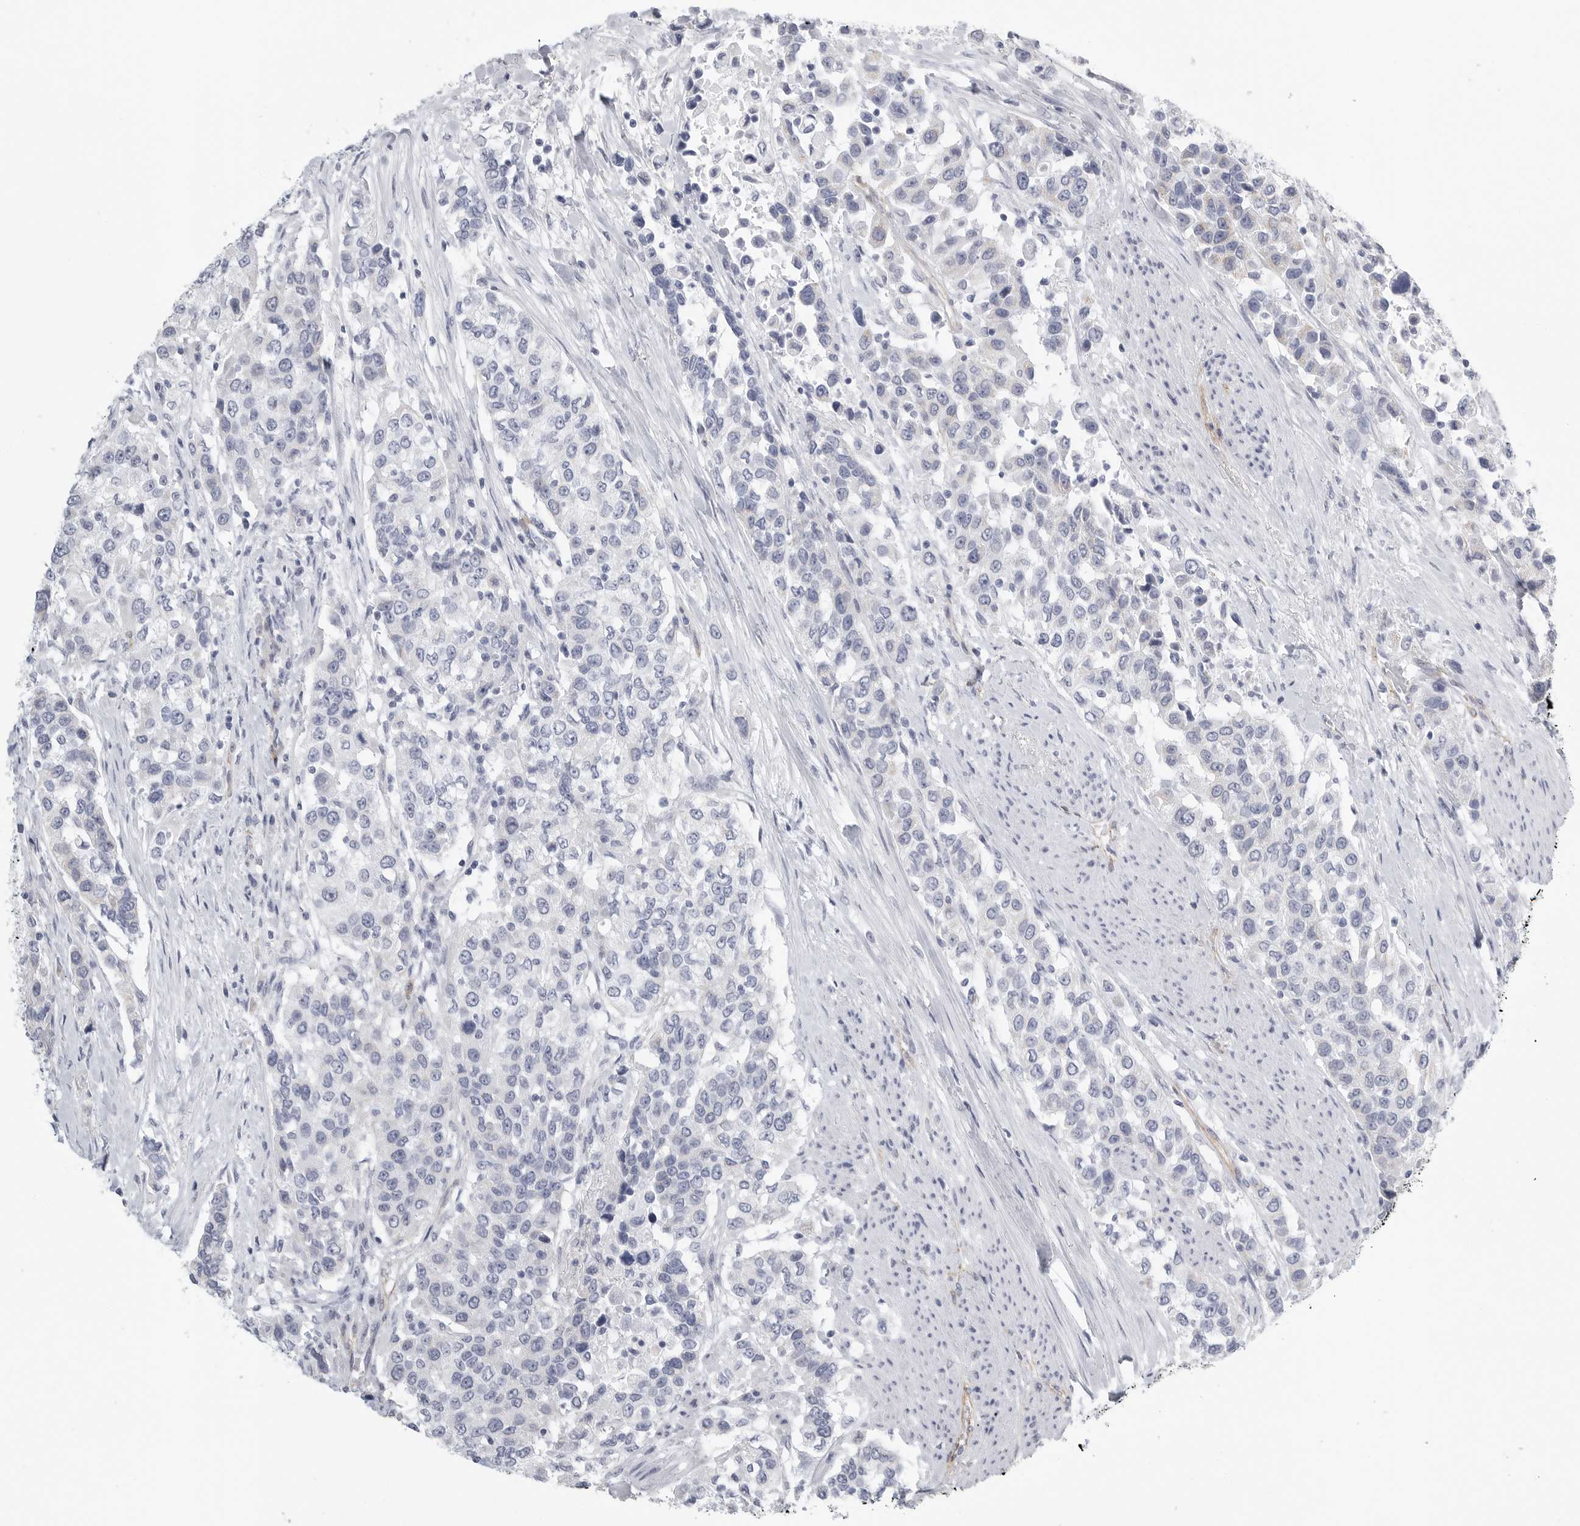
{"staining": {"intensity": "negative", "quantity": "none", "location": "none"}, "tissue": "urothelial cancer", "cell_type": "Tumor cells", "image_type": "cancer", "snomed": [{"axis": "morphology", "description": "Urothelial carcinoma, High grade"}, {"axis": "topography", "description": "Urinary bladder"}], "caption": "Immunohistochemistry (IHC) image of neoplastic tissue: urothelial carcinoma (high-grade) stained with DAB displays no significant protein staining in tumor cells.", "gene": "TNR", "patient": {"sex": "female", "age": 80}}